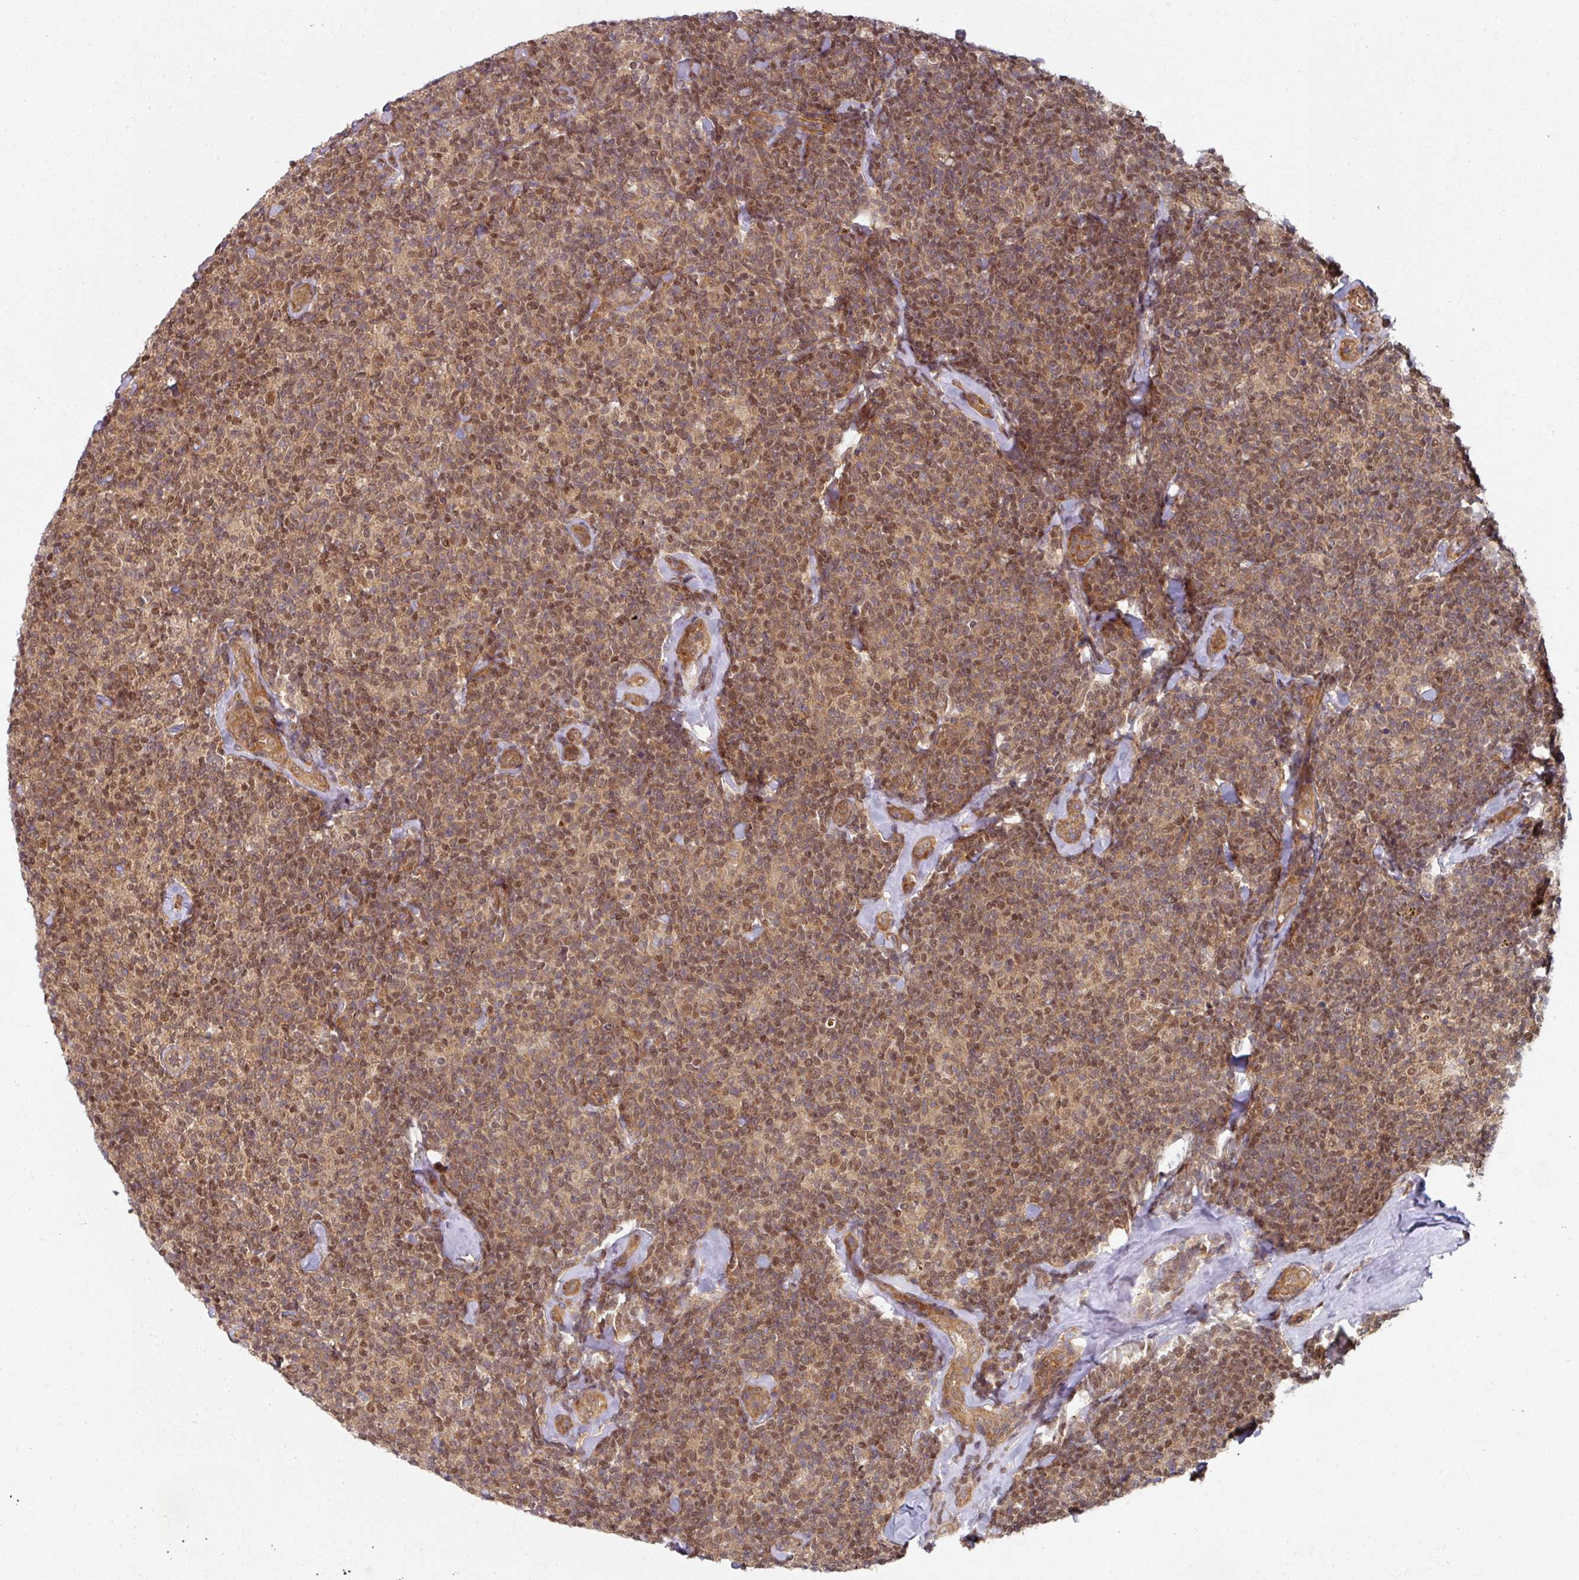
{"staining": {"intensity": "moderate", "quantity": ">75%", "location": "nuclear"}, "tissue": "lymphoma", "cell_type": "Tumor cells", "image_type": "cancer", "snomed": [{"axis": "morphology", "description": "Malignant lymphoma, non-Hodgkin's type, Low grade"}, {"axis": "topography", "description": "Lymph node"}], "caption": "Tumor cells show medium levels of moderate nuclear positivity in about >75% of cells in low-grade malignant lymphoma, non-Hodgkin's type. The protein is shown in brown color, while the nuclei are stained blue.", "gene": "PSME3IP1", "patient": {"sex": "female", "age": 56}}